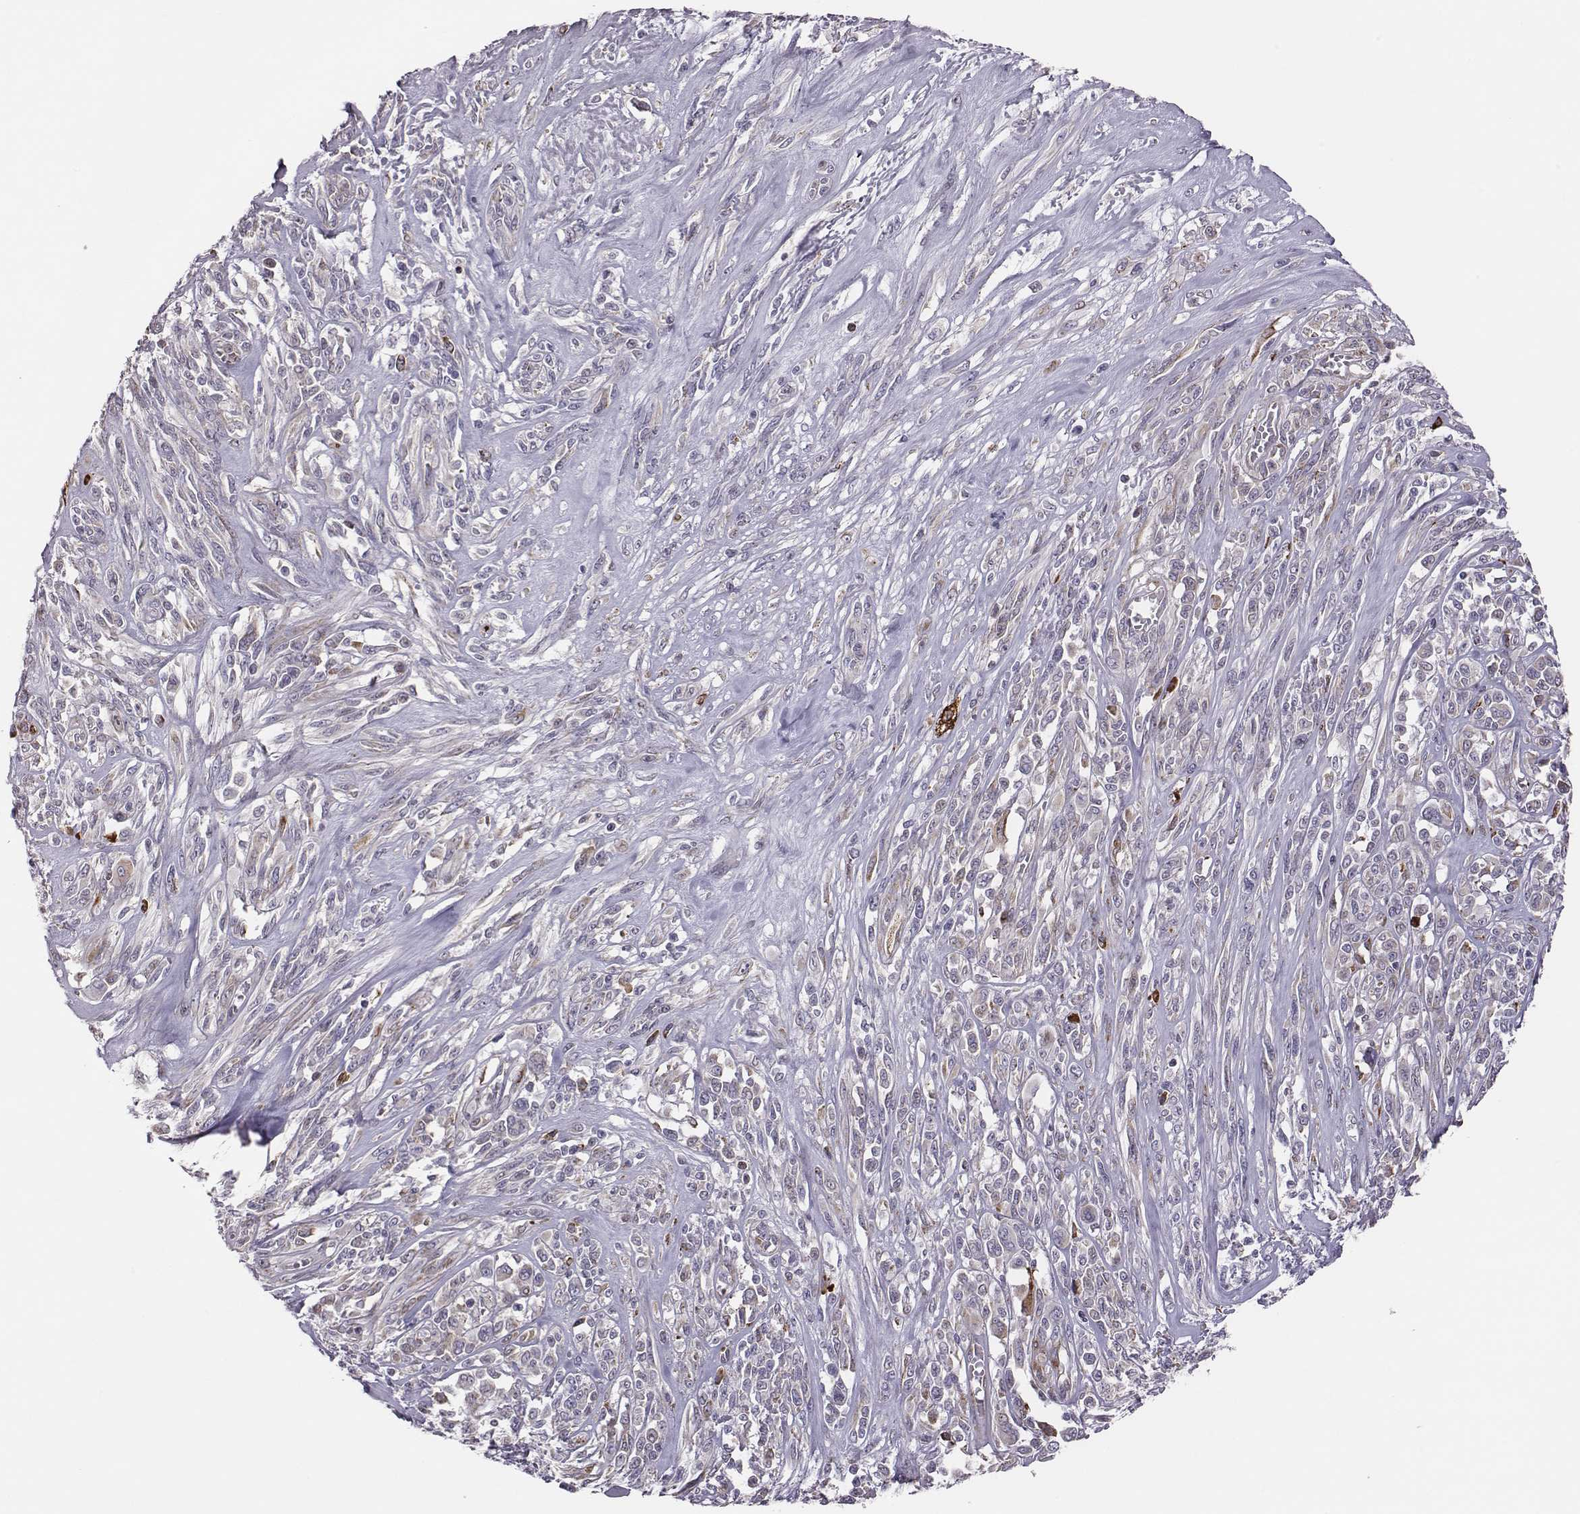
{"staining": {"intensity": "negative", "quantity": "none", "location": "none"}, "tissue": "melanoma", "cell_type": "Tumor cells", "image_type": "cancer", "snomed": [{"axis": "morphology", "description": "Malignant melanoma, NOS"}, {"axis": "topography", "description": "Skin"}], "caption": "DAB immunohistochemical staining of malignant melanoma demonstrates no significant staining in tumor cells.", "gene": "SELENOI", "patient": {"sex": "female", "age": 91}}